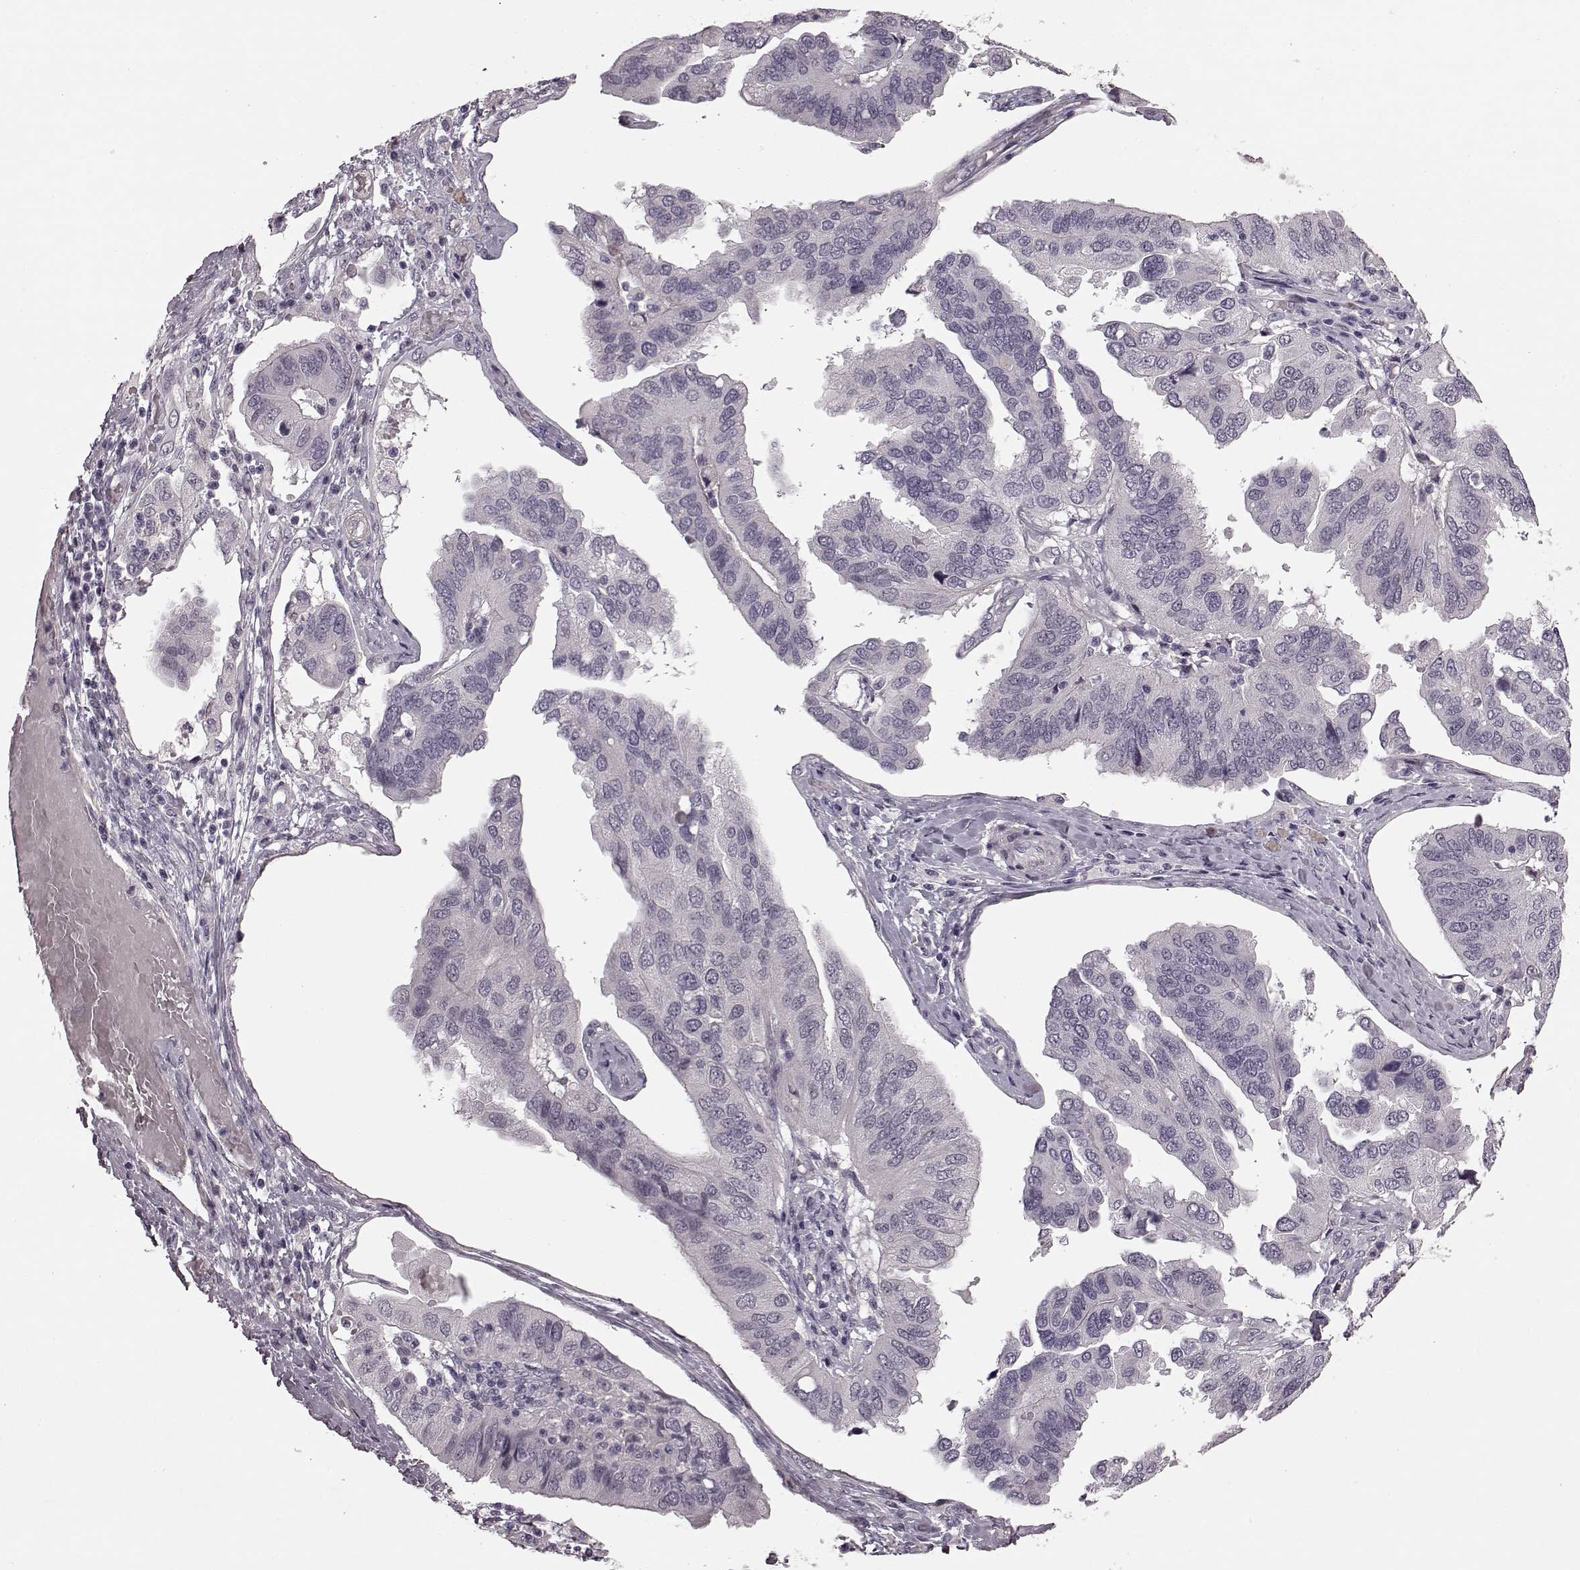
{"staining": {"intensity": "negative", "quantity": "none", "location": "none"}, "tissue": "ovarian cancer", "cell_type": "Tumor cells", "image_type": "cancer", "snomed": [{"axis": "morphology", "description": "Cystadenocarcinoma, serous, NOS"}, {"axis": "topography", "description": "Ovary"}], "caption": "IHC histopathology image of human ovarian cancer (serous cystadenocarcinoma) stained for a protein (brown), which reveals no positivity in tumor cells. (DAB immunohistochemistry, high magnification).", "gene": "SLCO3A1", "patient": {"sex": "female", "age": 79}}